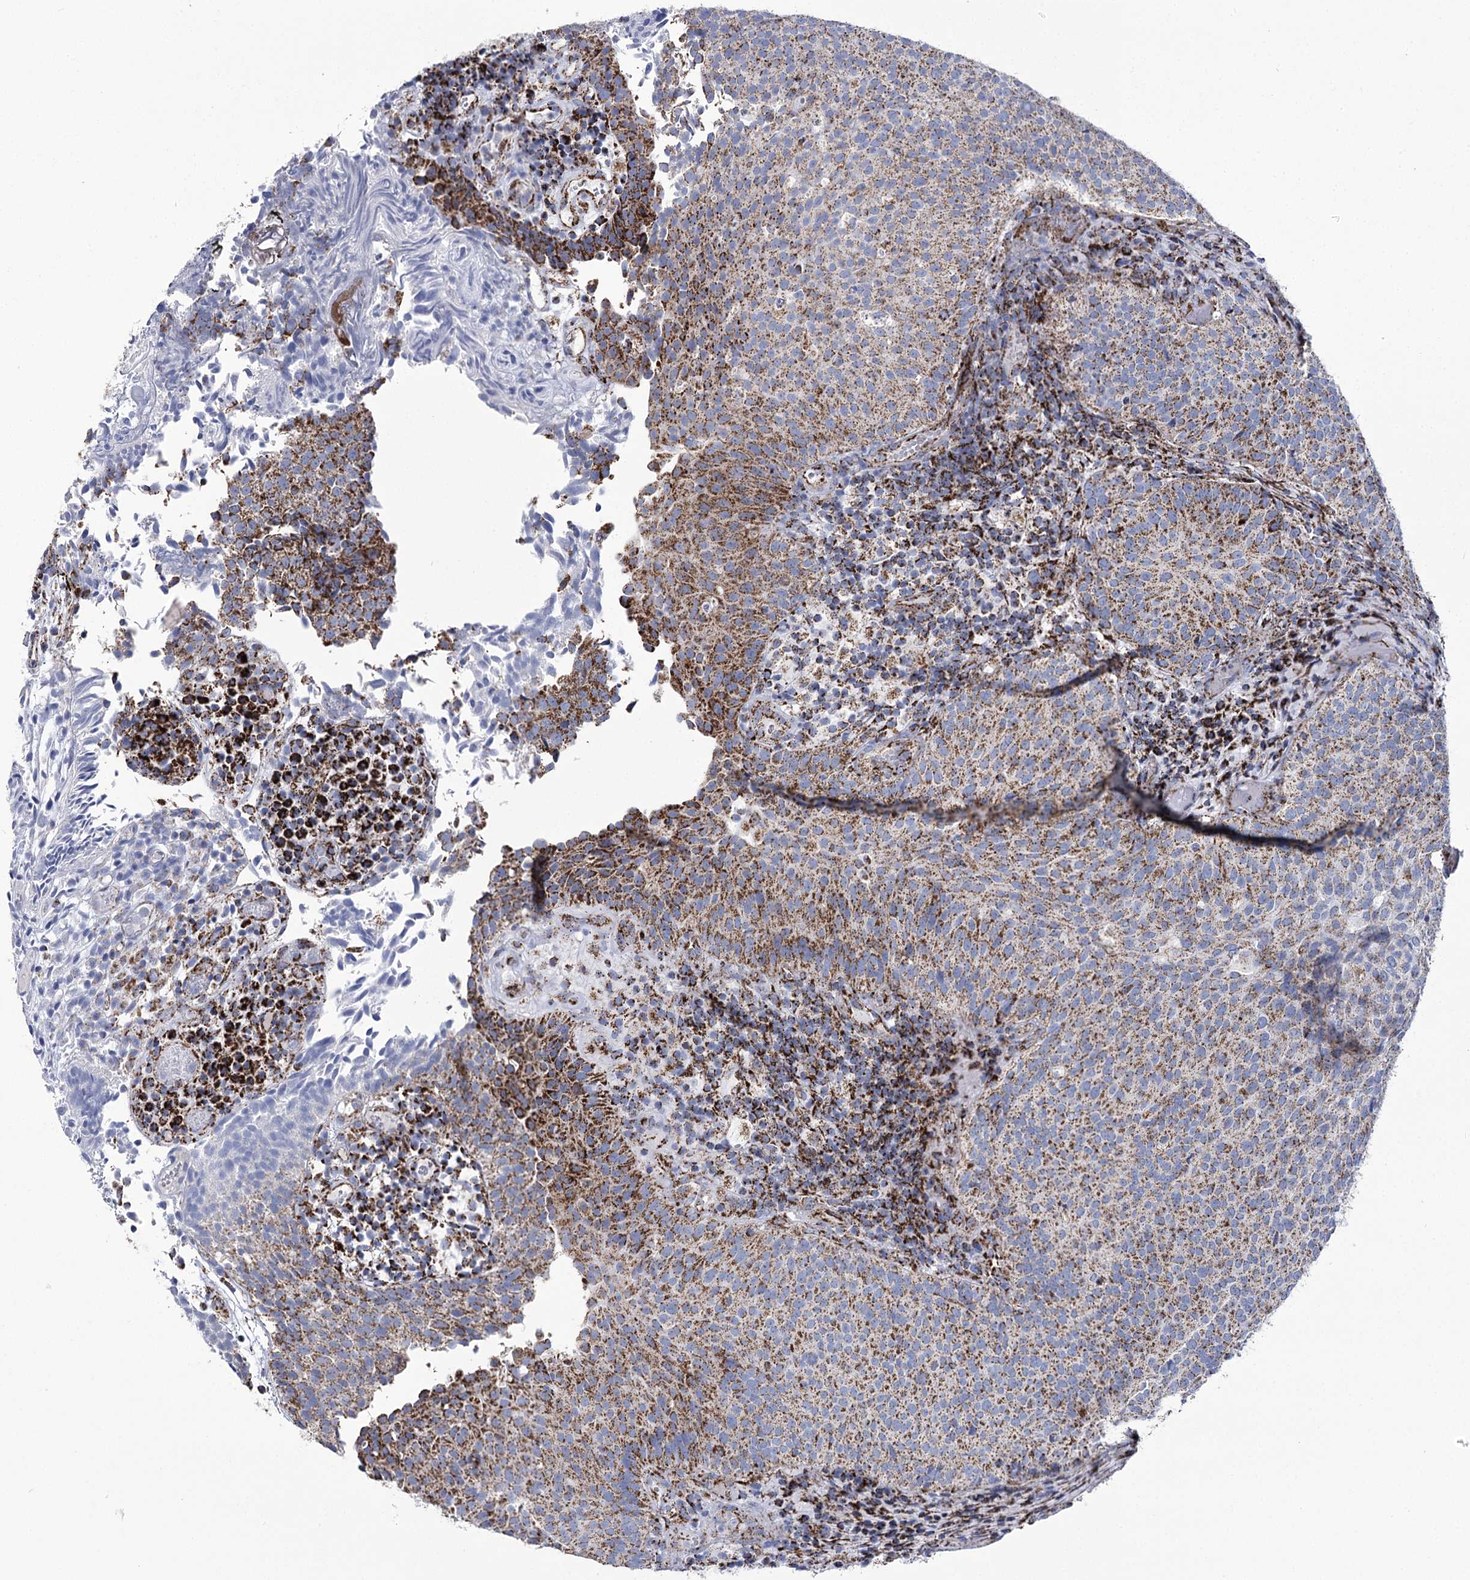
{"staining": {"intensity": "strong", "quantity": ">75%", "location": "cytoplasmic/membranous"}, "tissue": "urothelial cancer", "cell_type": "Tumor cells", "image_type": "cancer", "snomed": [{"axis": "morphology", "description": "Urothelial carcinoma, Low grade"}, {"axis": "topography", "description": "Urinary bladder"}], "caption": "Brown immunohistochemical staining in human urothelial carcinoma (low-grade) demonstrates strong cytoplasmic/membranous positivity in about >75% of tumor cells.", "gene": "PDHB", "patient": {"sex": "male", "age": 86}}